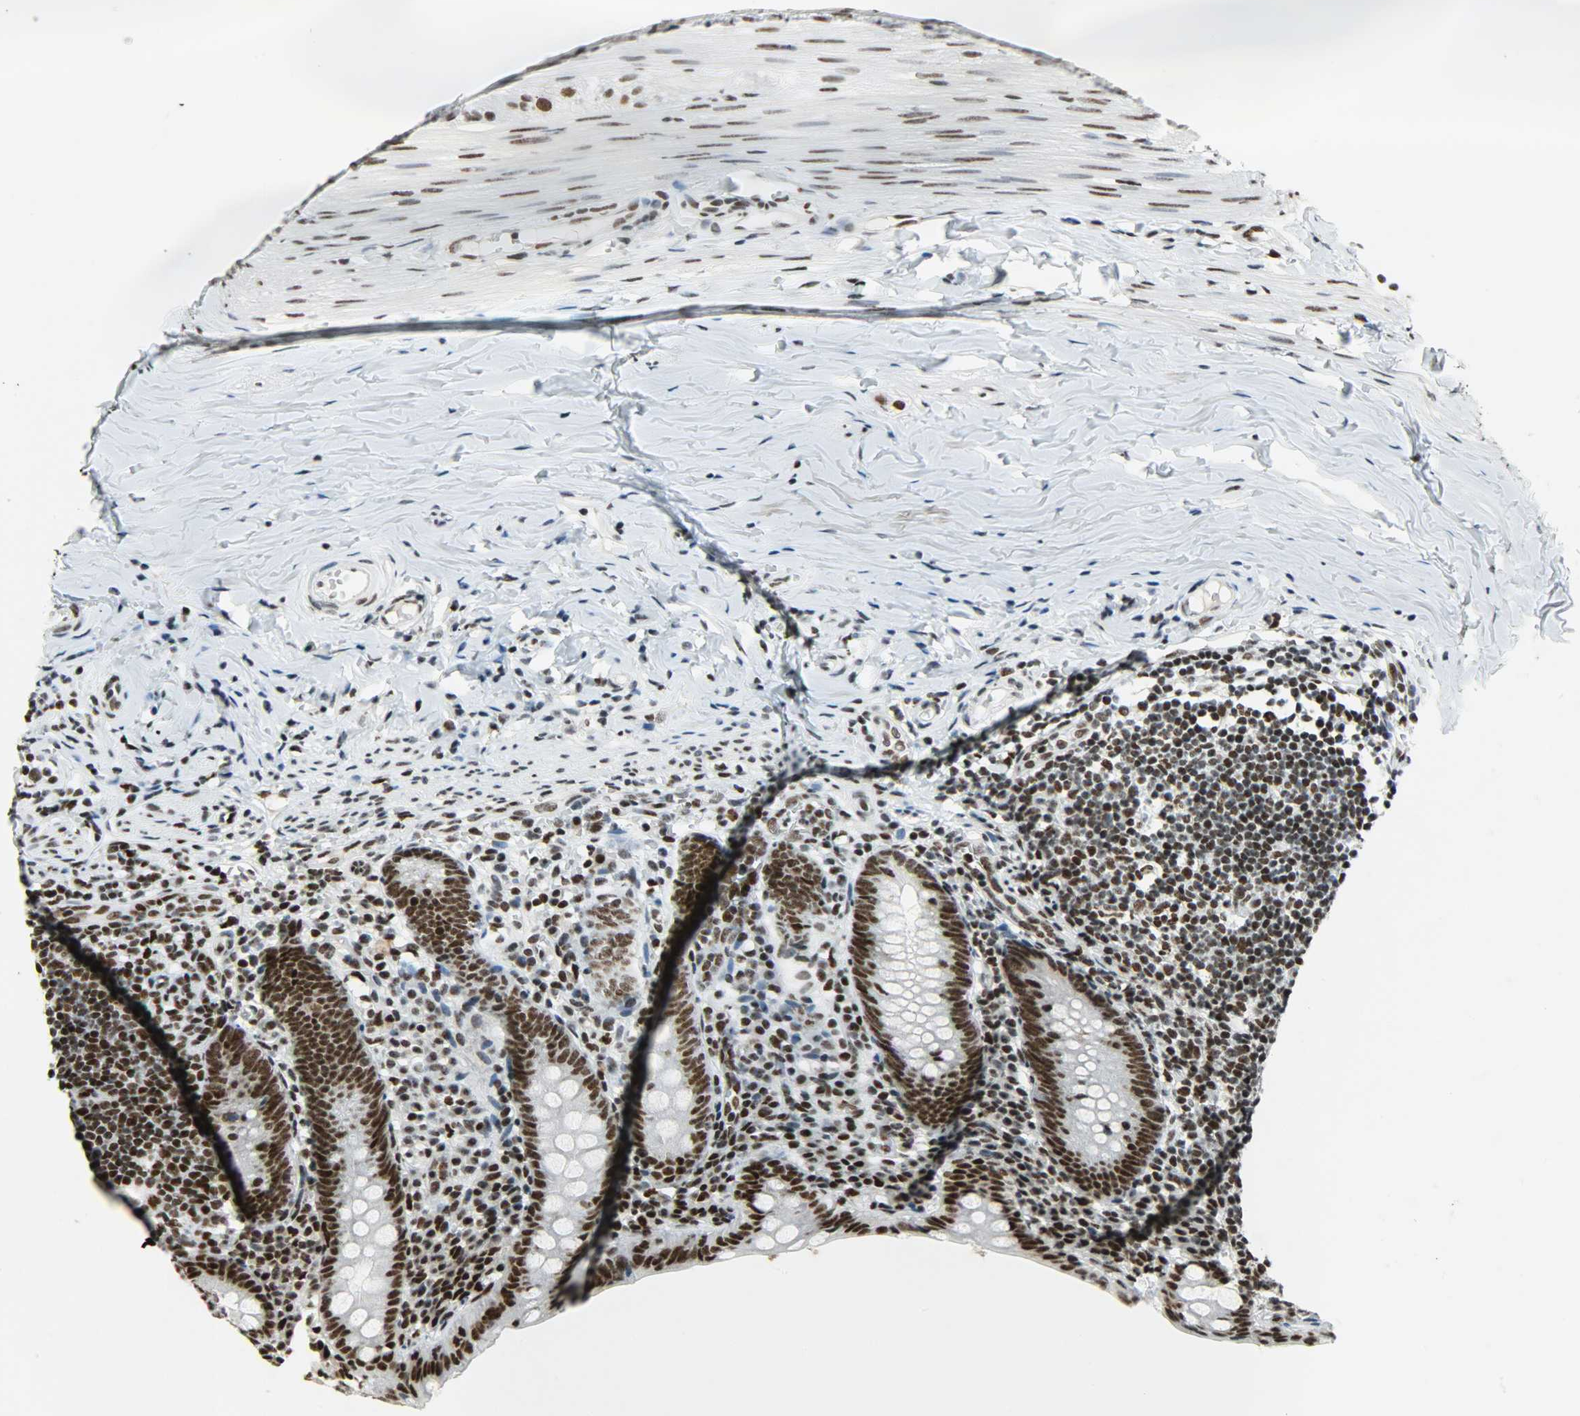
{"staining": {"intensity": "strong", "quantity": ">75%", "location": "nuclear"}, "tissue": "appendix", "cell_type": "Glandular cells", "image_type": "normal", "snomed": [{"axis": "morphology", "description": "Normal tissue, NOS"}, {"axis": "topography", "description": "Appendix"}], "caption": "About >75% of glandular cells in benign human appendix demonstrate strong nuclear protein expression as visualized by brown immunohistochemical staining.", "gene": "SNRPA", "patient": {"sex": "female", "age": 10}}